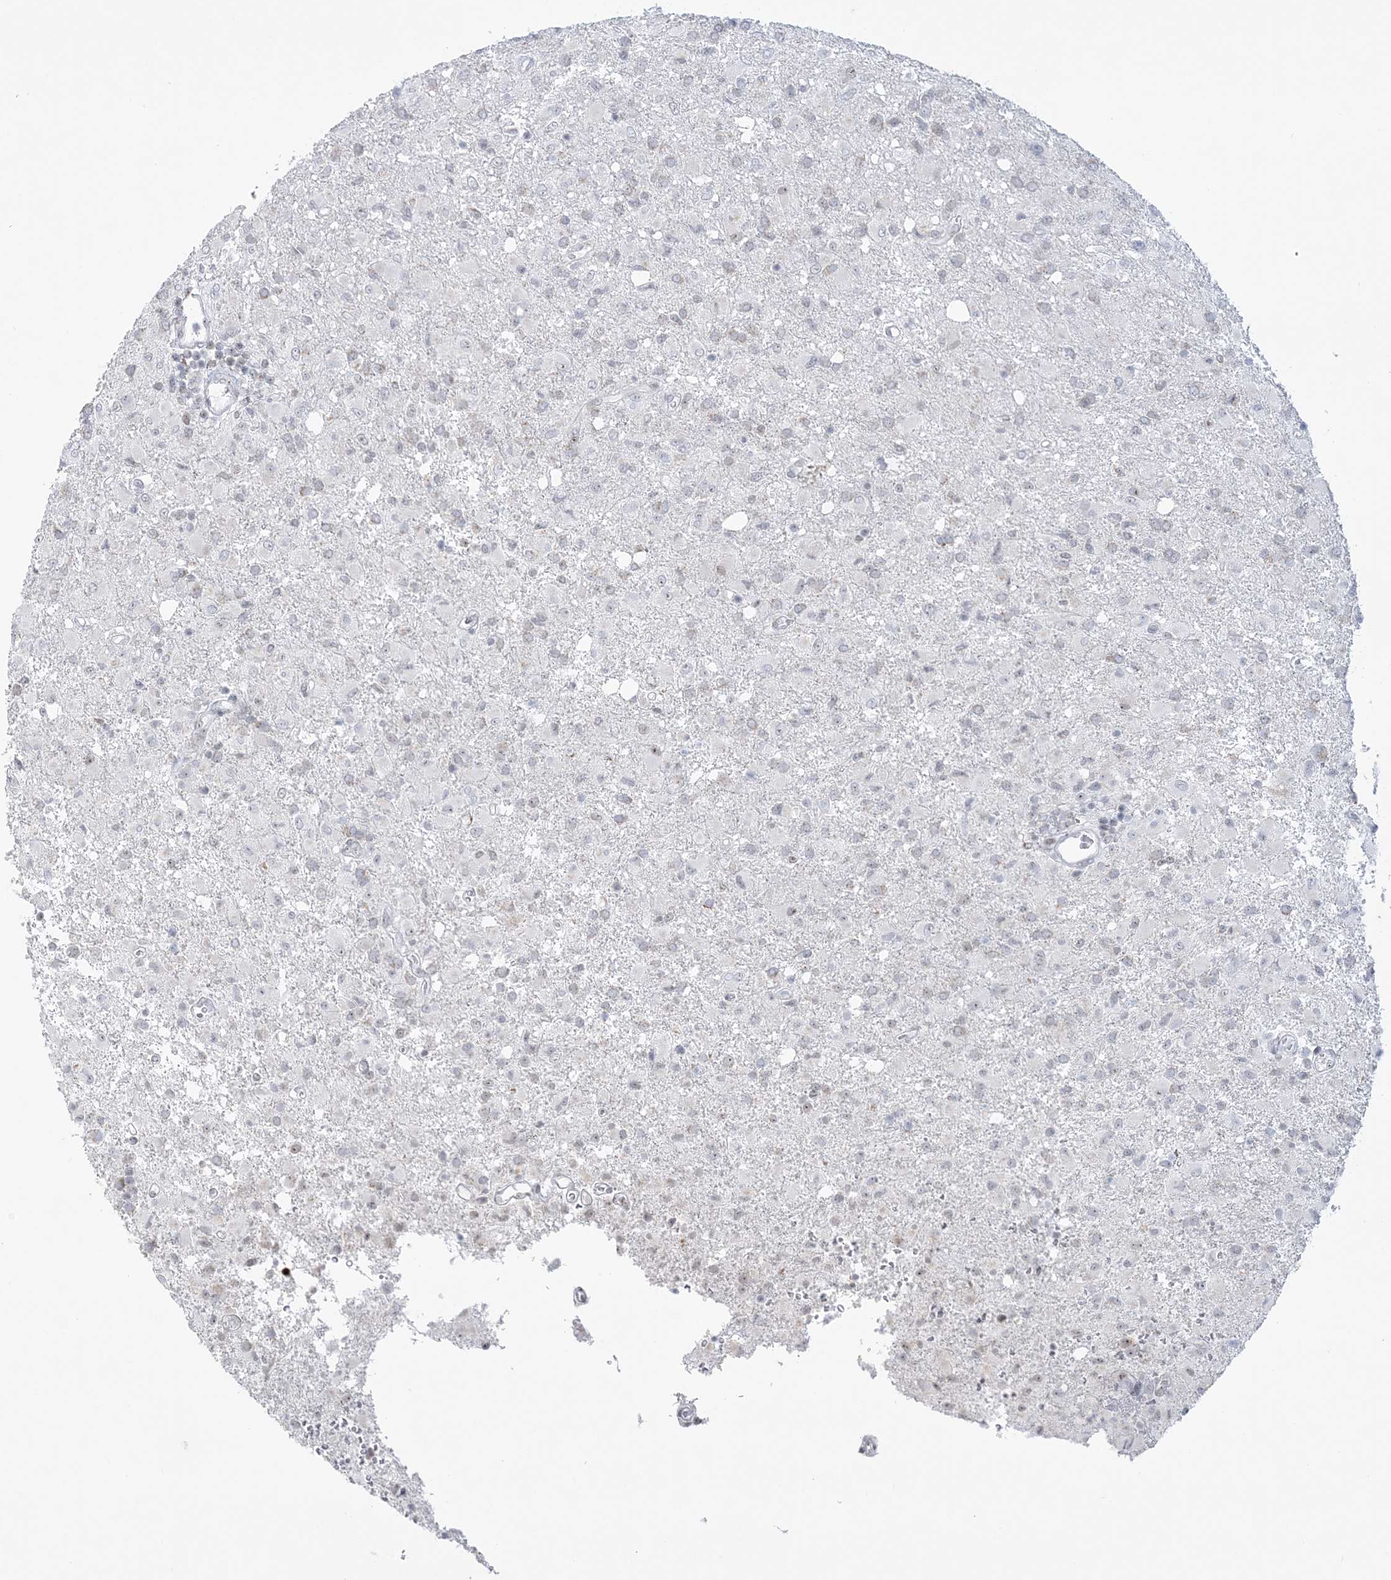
{"staining": {"intensity": "weak", "quantity": "<25%", "location": "nuclear"}, "tissue": "glioma", "cell_type": "Tumor cells", "image_type": "cancer", "snomed": [{"axis": "morphology", "description": "Glioma, malignant, High grade"}, {"axis": "topography", "description": "Brain"}], "caption": "Glioma stained for a protein using IHC reveals no staining tumor cells.", "gene": "DDX21", "patient": {"sex": "female", "age": 57}}